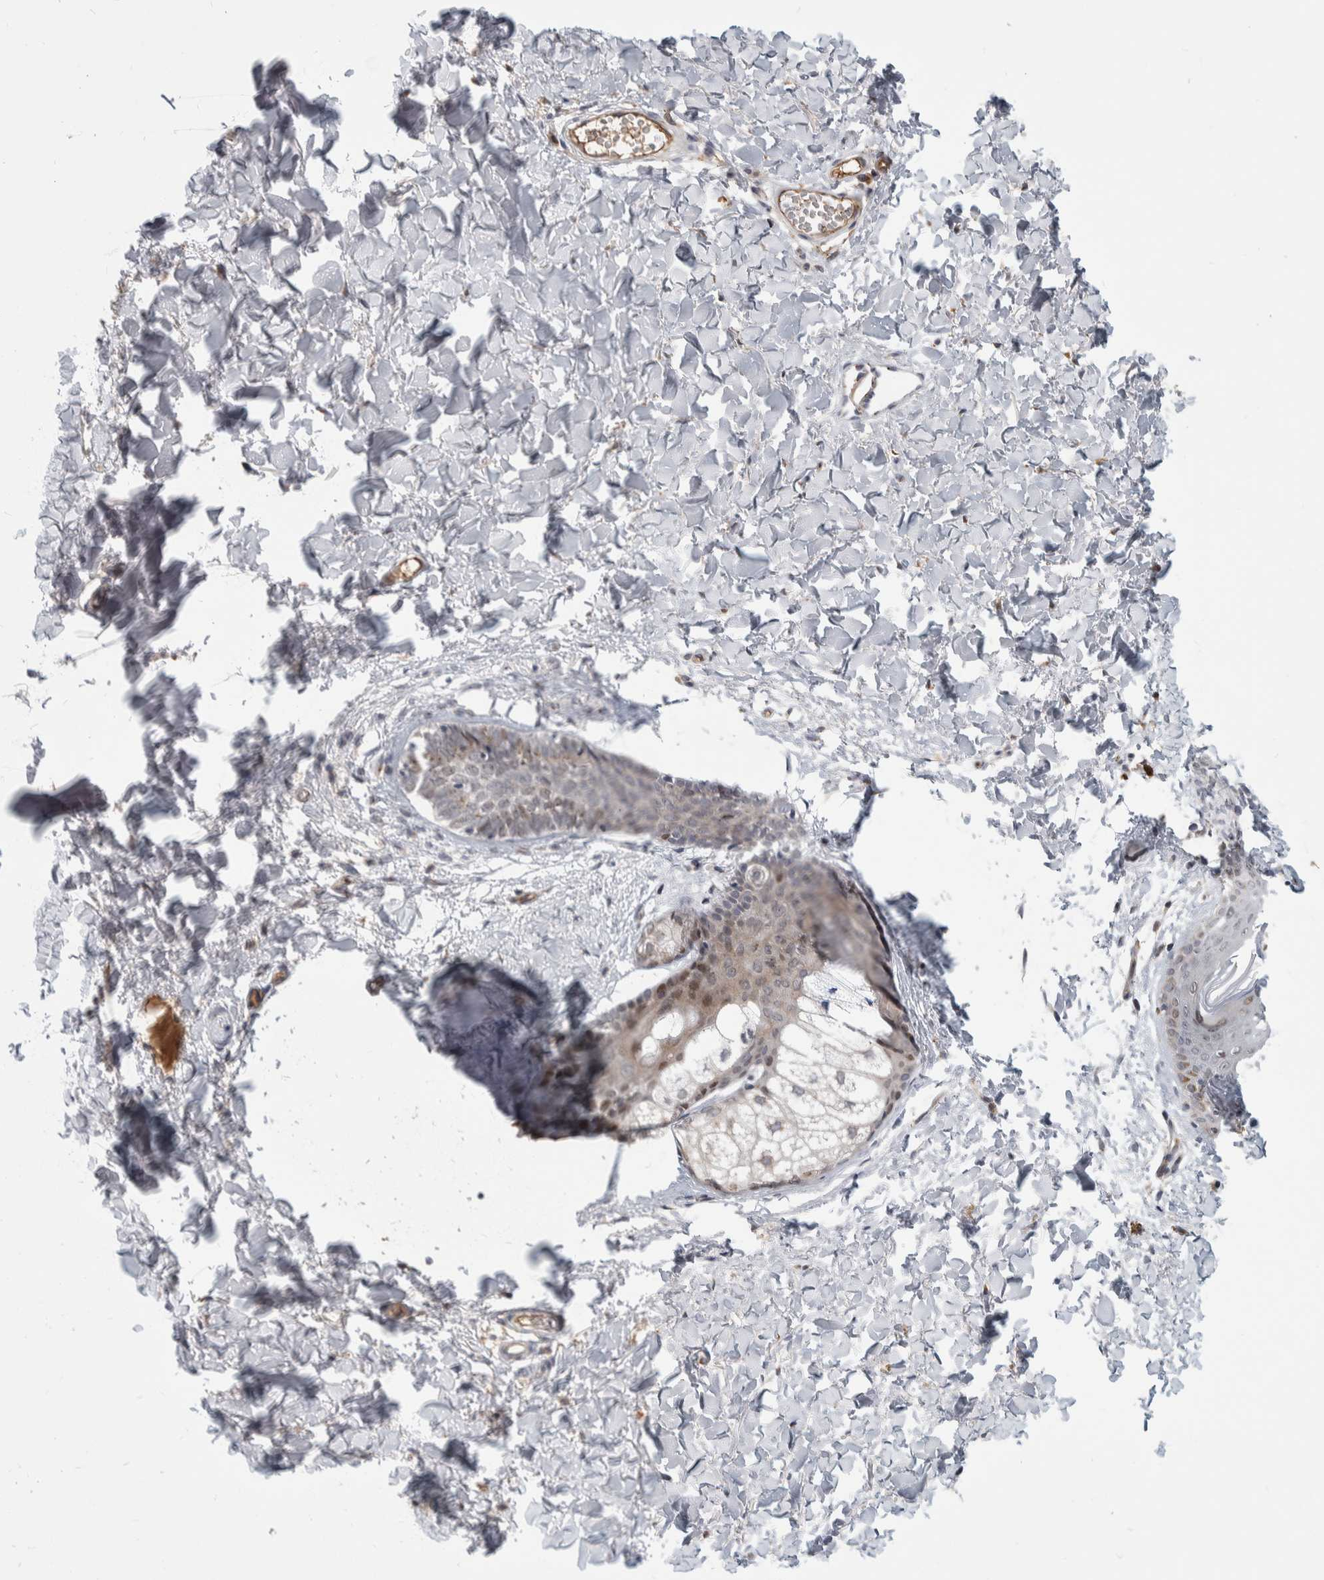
{"staining": {"intensity": "weak", "quantity": ">75%", "location": "cytoplasmic/membranous"}, "tissue": "skin", "cell_type": "Fibroblasts", "image_type": "normal", "snomed": [{"axis": "morphology", "description": "Normal tissue, NOS"}, {"axis": "topography", "description": "Skin"}], "caption": "The histopathology image exhibits a brown stain indicating the presence of a protein in the cytoplasmic/membranous of fibroblasts in skin.", "gene": "MSL1", "patient": {"sex": "female", "age": 46}}